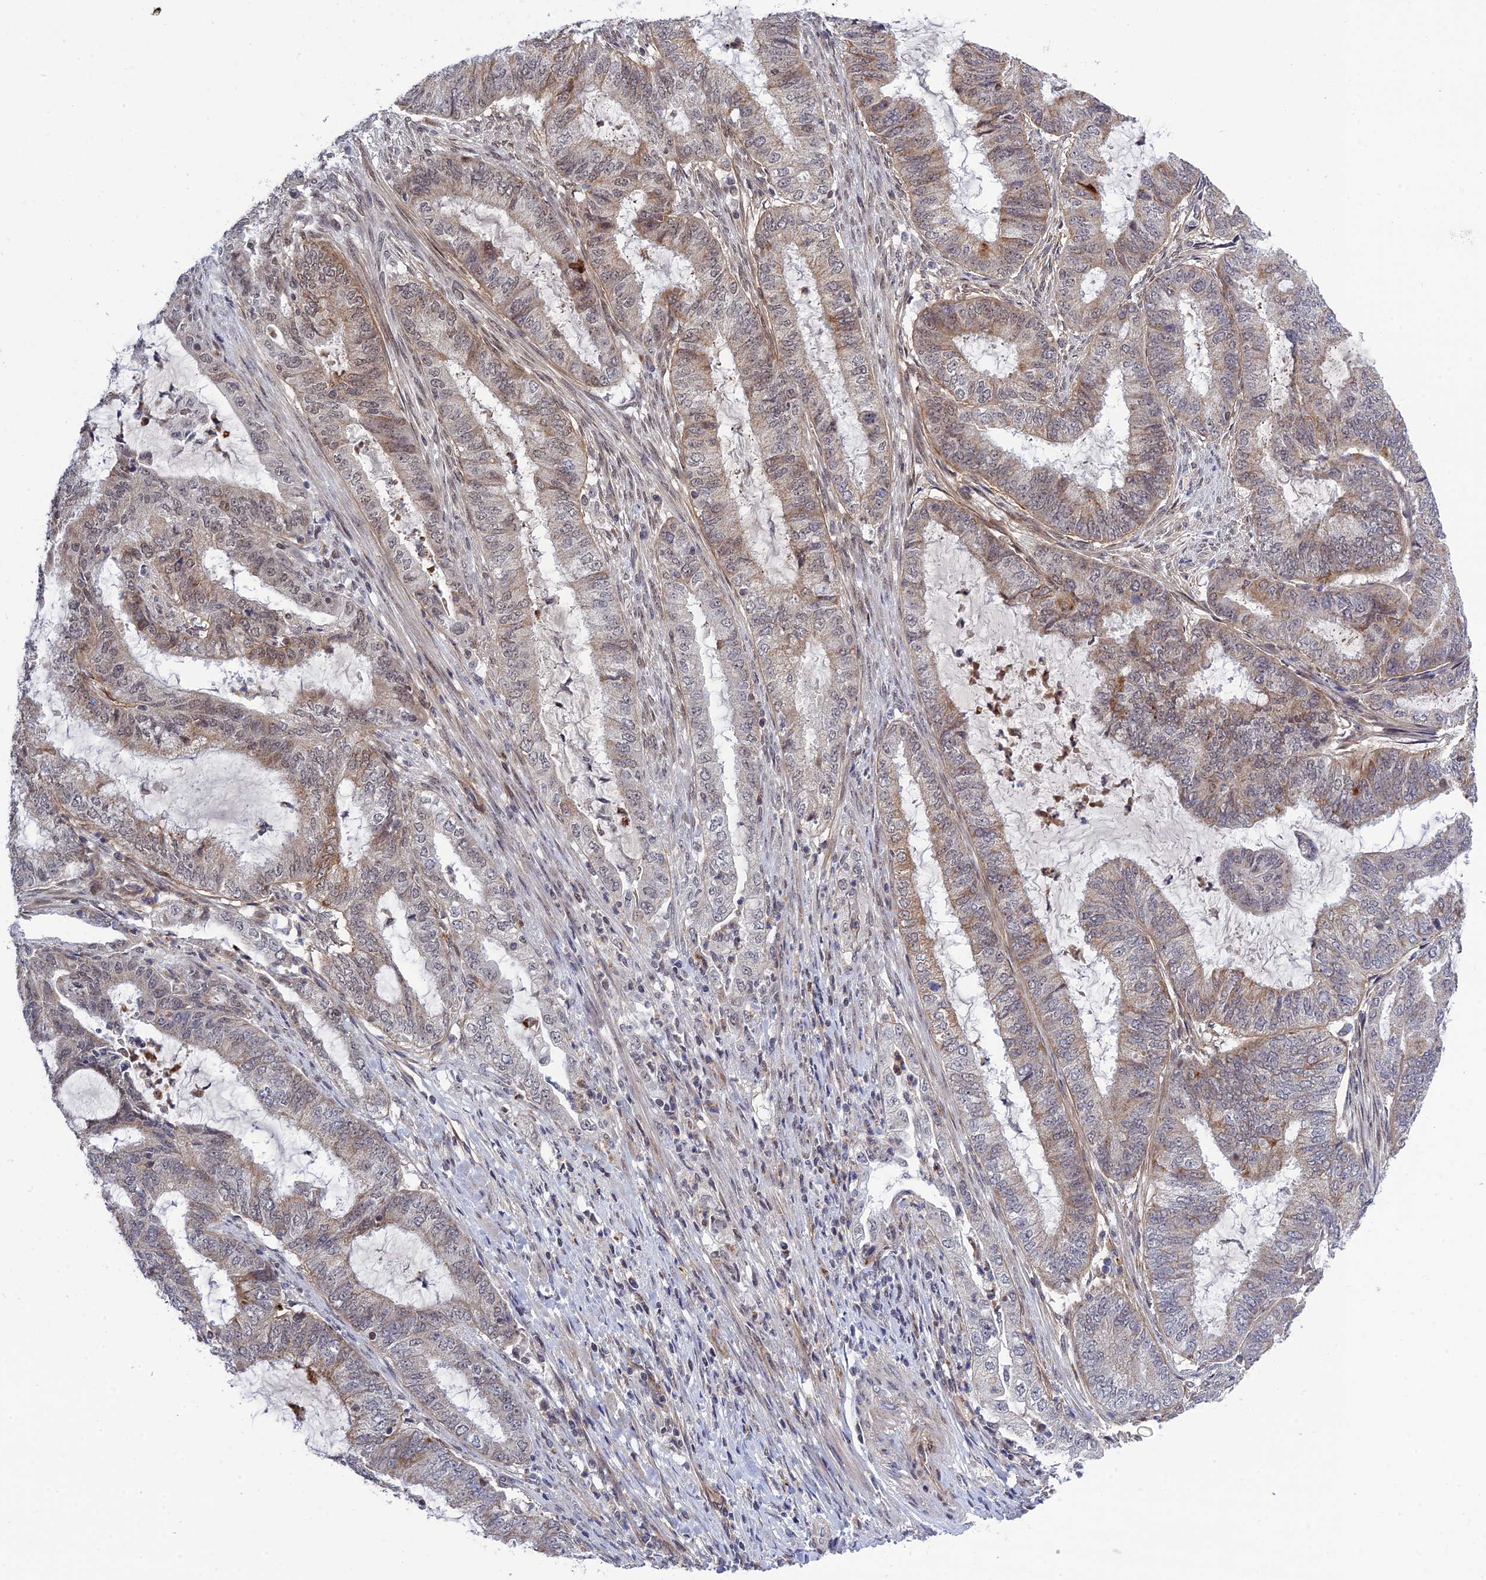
{"staining": {"intensity": "moderate", "quantity": "25%-75%", "location": "cytoplasmic/membranous,nuclear"}, "tissue": "endometrial cancer", "cell_type": "Tumor cells", "image_type": "cancer", "snomed": [{"axis": "morphology", "description": "Adenocarcinoma, NOS"}, {"axis": "topography", "description": "Endometrium"}], "caption": "Moderate cytoplasmic/membranous and nuclear positivity for a protein is identified in about 25%-75% of tumor cells of adenocarcinoma (endometrial) using immunohistochemistry (IHC).", "gene": "REXO1", "patient": {"sex": "female", "age": 51}}